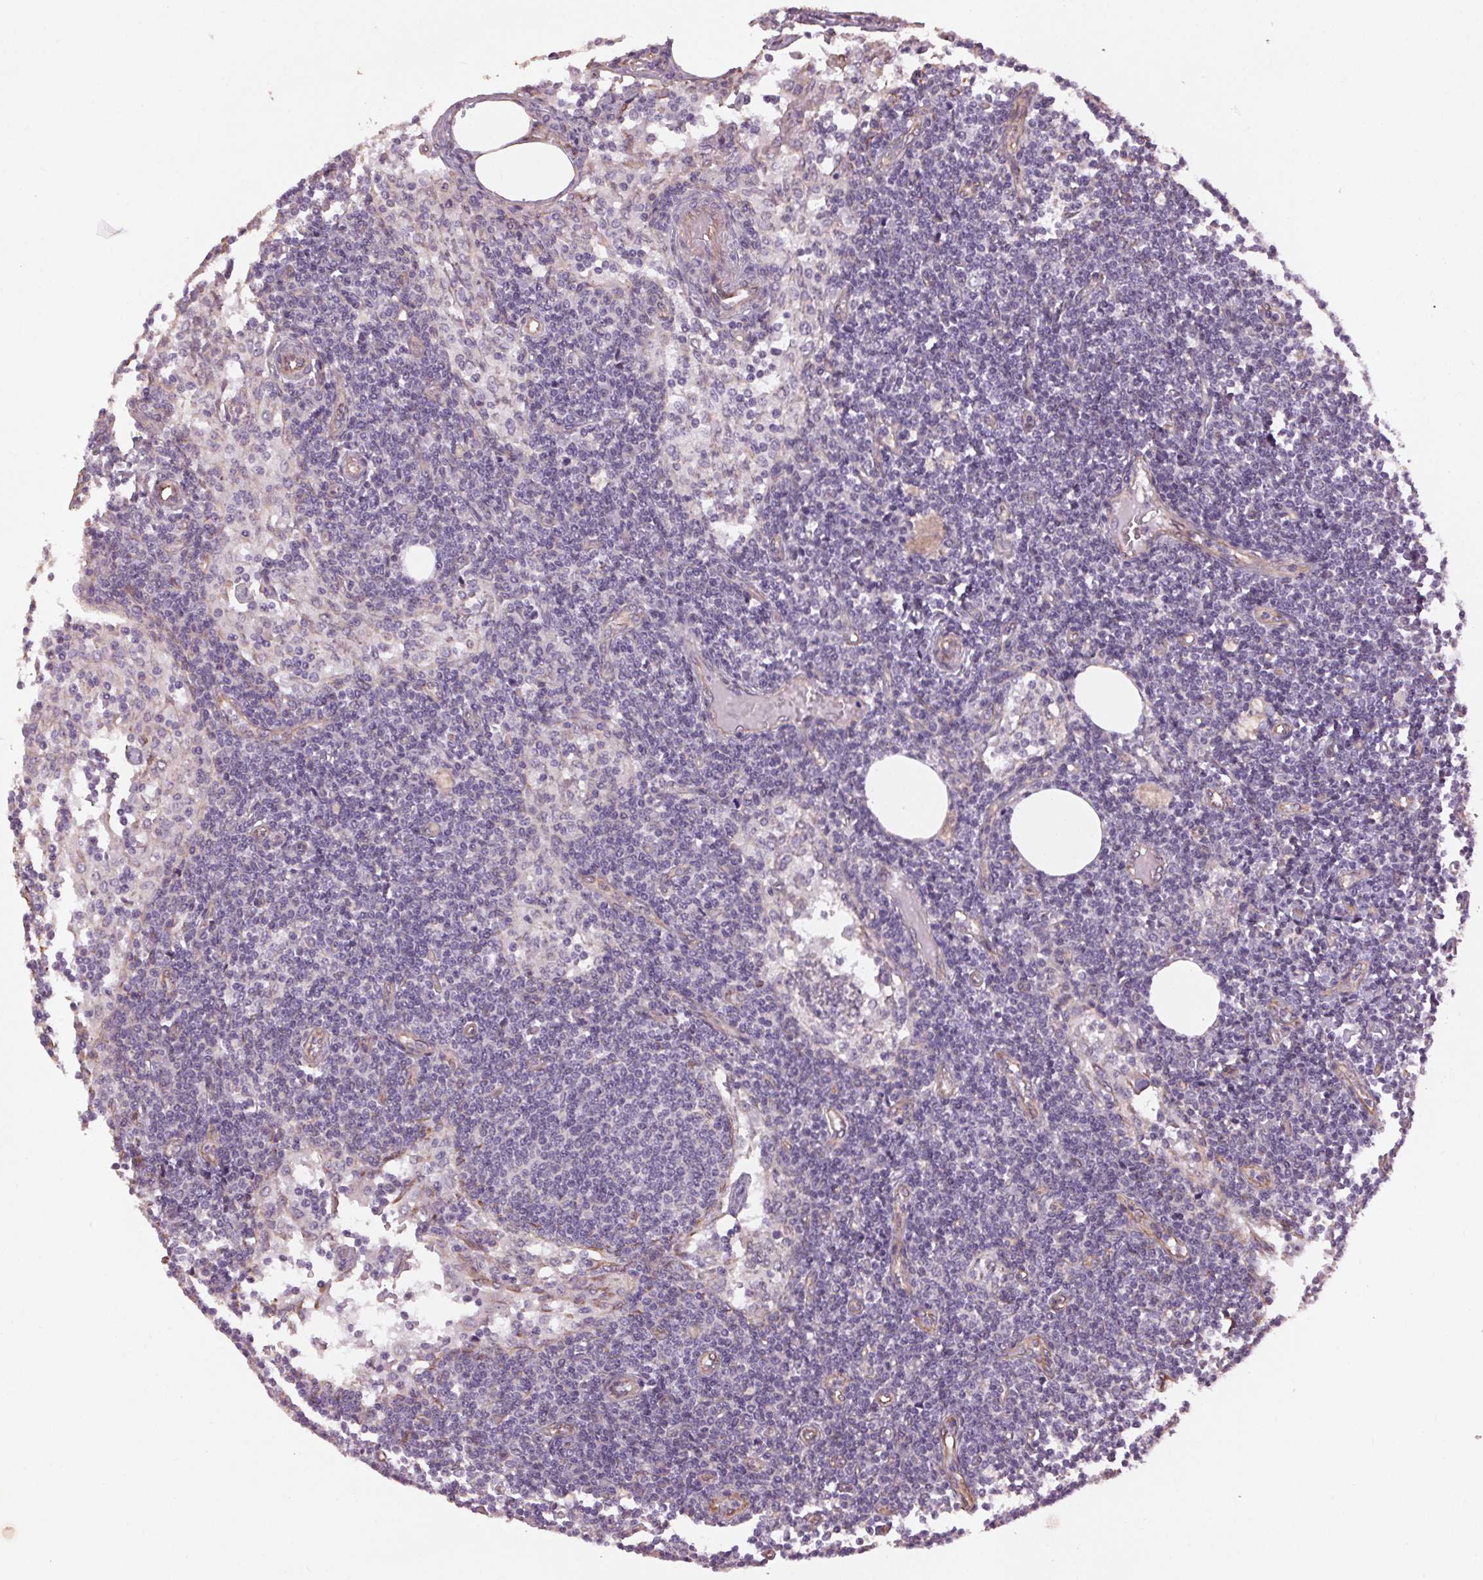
{"staining": {"intensity": "negative", "quantity": "none", "location": "none"}, "tissue": "lymph node", "cell_type": "Germinal center cells", "image_type": "normal", "snomed": [{"axis": "morphology", "description": "Normal tissue, NOS"}, {"axis": "topography", "description": "Lymph node"}], "caption": "This is an immunohistochemistry (IHC) photomicrograph of benign lymph node. There is no expression in germinal center cells.", "gene": "CCSER1", "patient": {"sex": "female", "age": 69}}